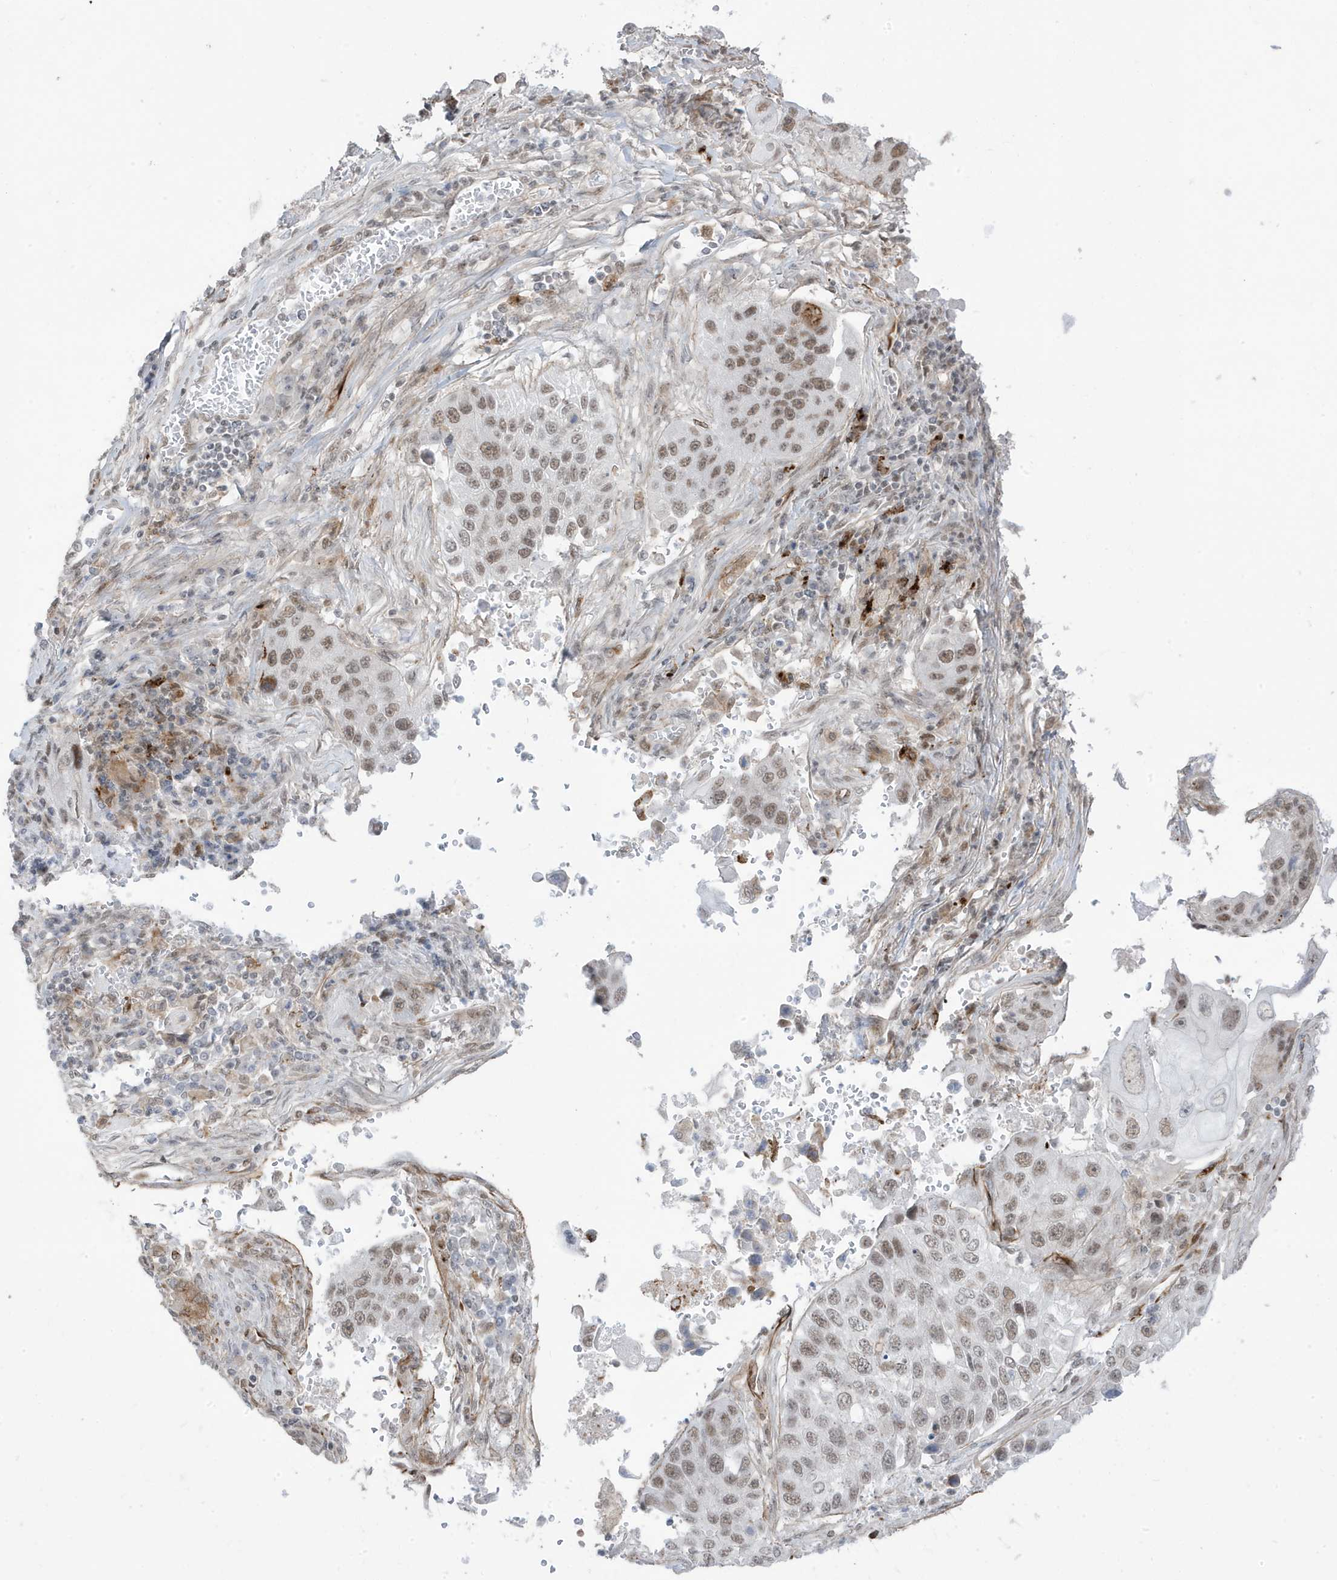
{"staining": {"intensity": "moderate", "quantity": ">75%", "location": "nuclear"}, "tissue": "lung cancer", "cell_type": "Tumor cells", "image_type": "cancer", "snomed": [{"axis": "morphology", "description": "Squamous cell carcinoma, NOS"}, {"axis": "topography", "description": "Lung"}], "caption": "Lung cancer (squamous cell carcinoma) stained with DAB immunohistochemistry (IHC) exhibits medium levels of moderate nuclear expression in about >75% of tumor cells. (DAB (3,3'-diaminobenzidine) = brown stain, brightfield microscopy at high magnification).", "gene": "ADAMTSL3", "patient": {"sex": "male", "age": 61}}